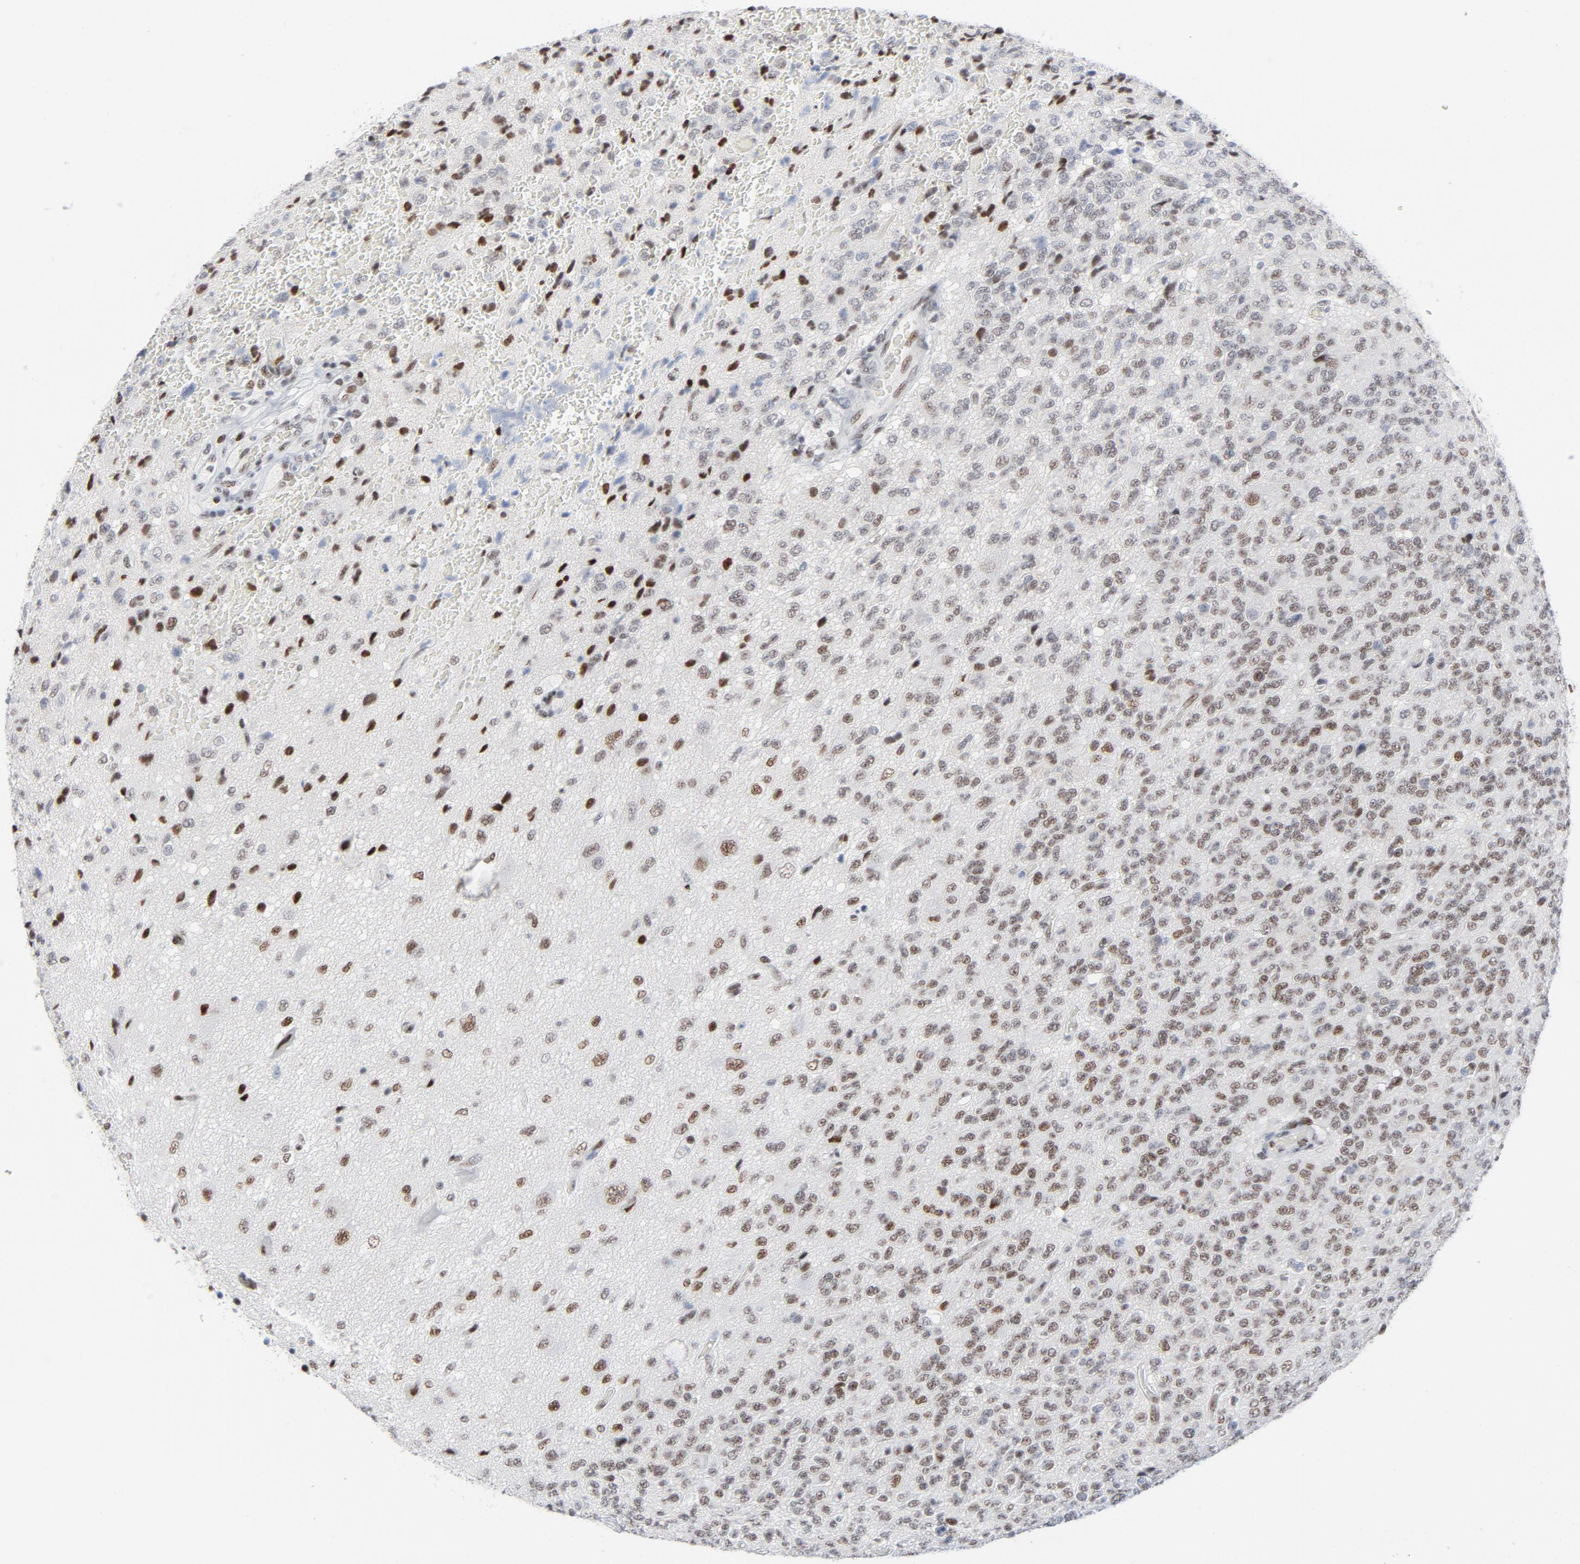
{"staining": {"intensity": "strong", "quantity": "25%-75%", "location": "nuclear"}, "tissue": "glioma", "cell_type": "Tumor cells", "image_type": "cancer", "snomed": [{"axis": "morphology", "description": "Glioma, malignant, High grade"}, {"axis": "topography", "description": "pancreas cauda"}], "caption": "Malignant high-grade glioma stained for a protein (brown) exhibits strong nuclear positive positivity in about 25%-75% of tumor cells.", "gene": "HSF1", "patient": {"sex": "male", "age": 60}}